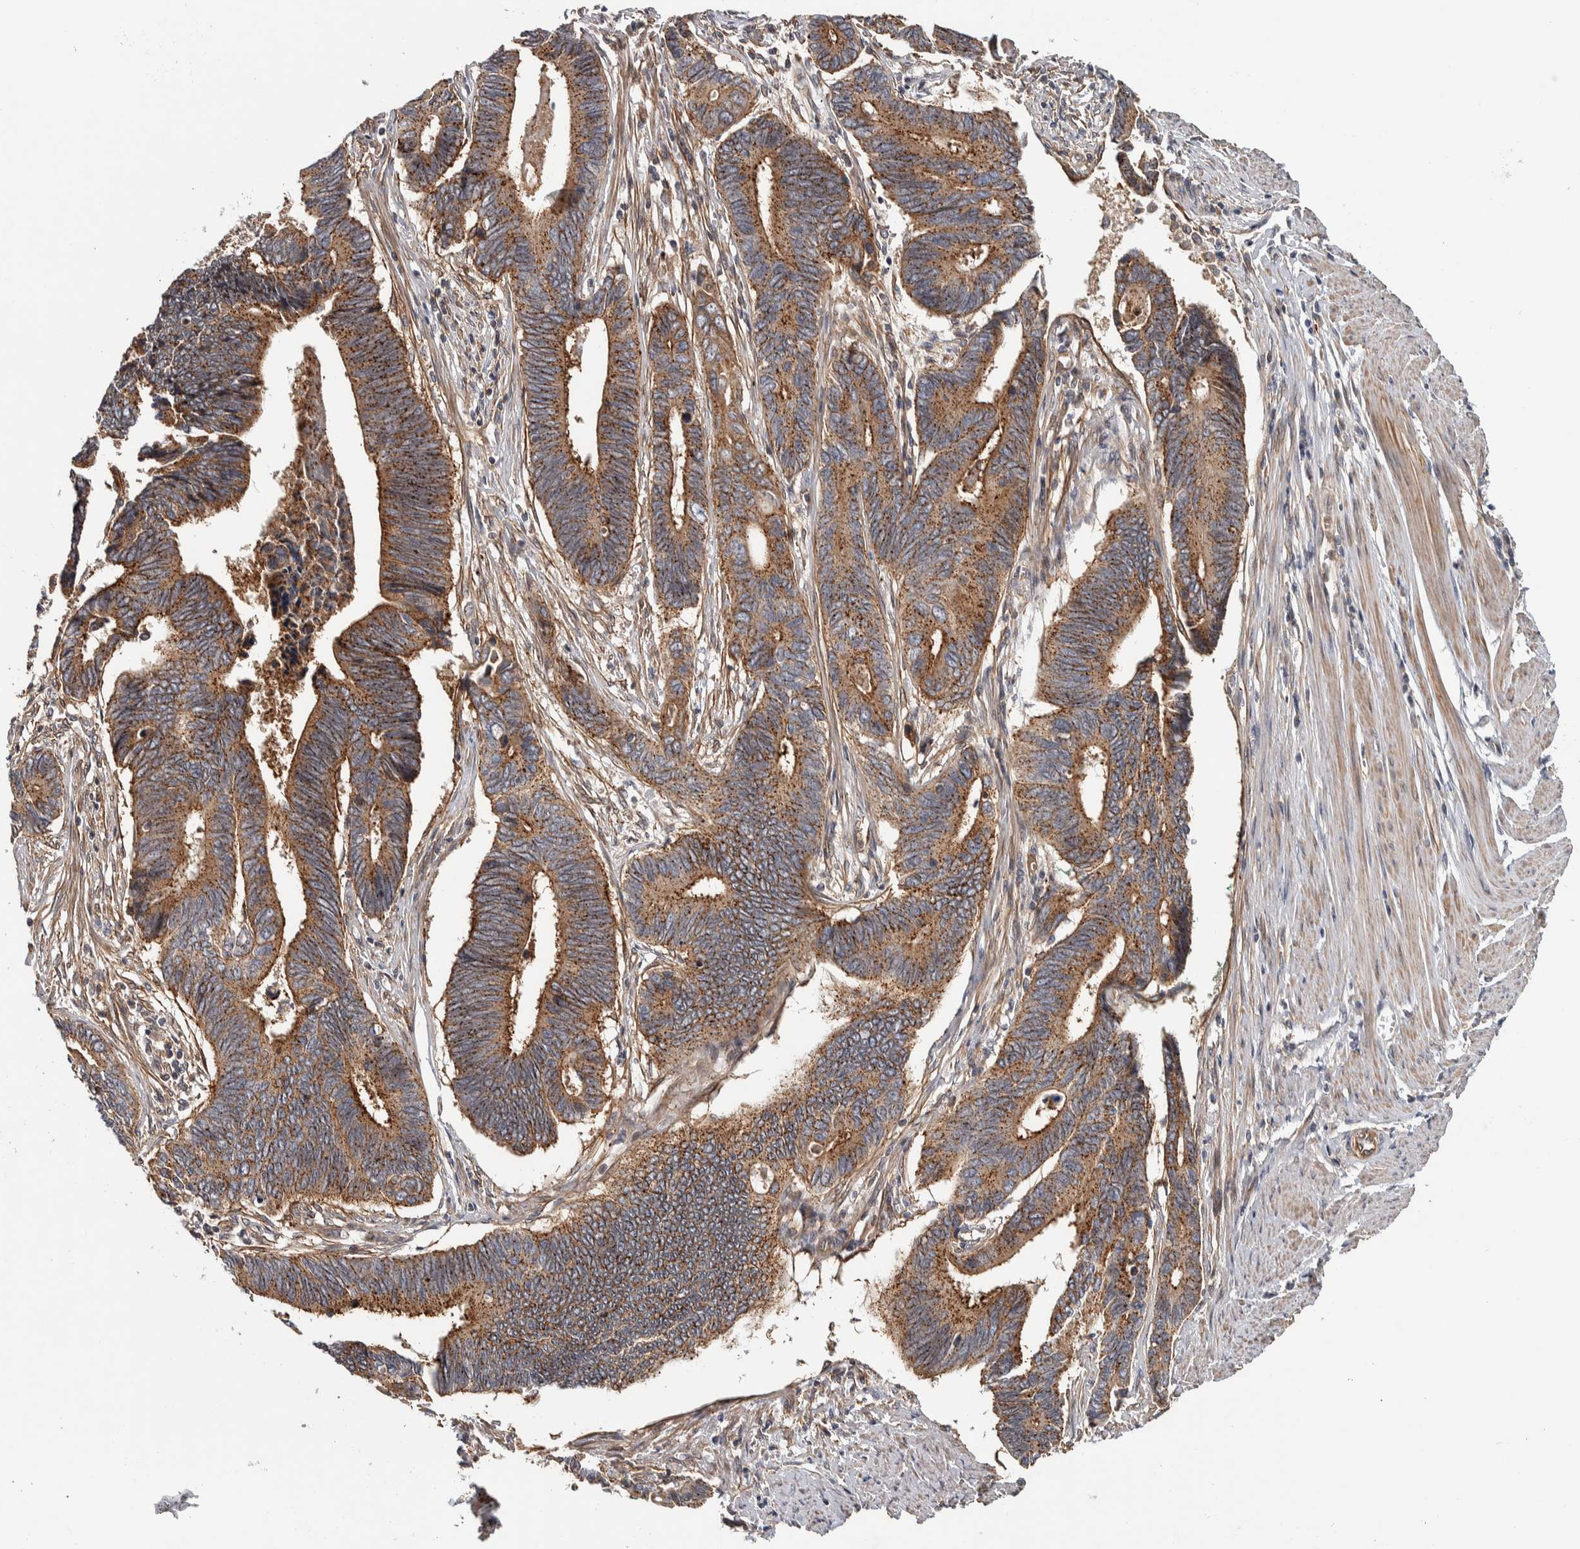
{"staining": {"intensity": "strong", "quantity": "25%-75%", "location": "cytoplasmic/membranous"}, "tissue": "pancreatic cancer", "cell_type": "Tumor cells", "image_type": "cancer", "snomed": [{"axis": "morphology", "description": "Adenocarcinoma, NOS"}, {"axis": "topography", "description": "Pancreas"}], "caption": "The photomicrograph exhibits a brown stain indicating the presence of a protein in the cytoplasmic/membranous of tumor cells in pancreatic cancer (adenocarcinoma). The staining is performed using DAB (3,3'-diaminobenzidine) brown chromogen to label protein expression. The nuclei are counter-stained blue using hematoxylin.", "gene": "CHMP4C", "patient": {"sex": "female", "age": 70}}